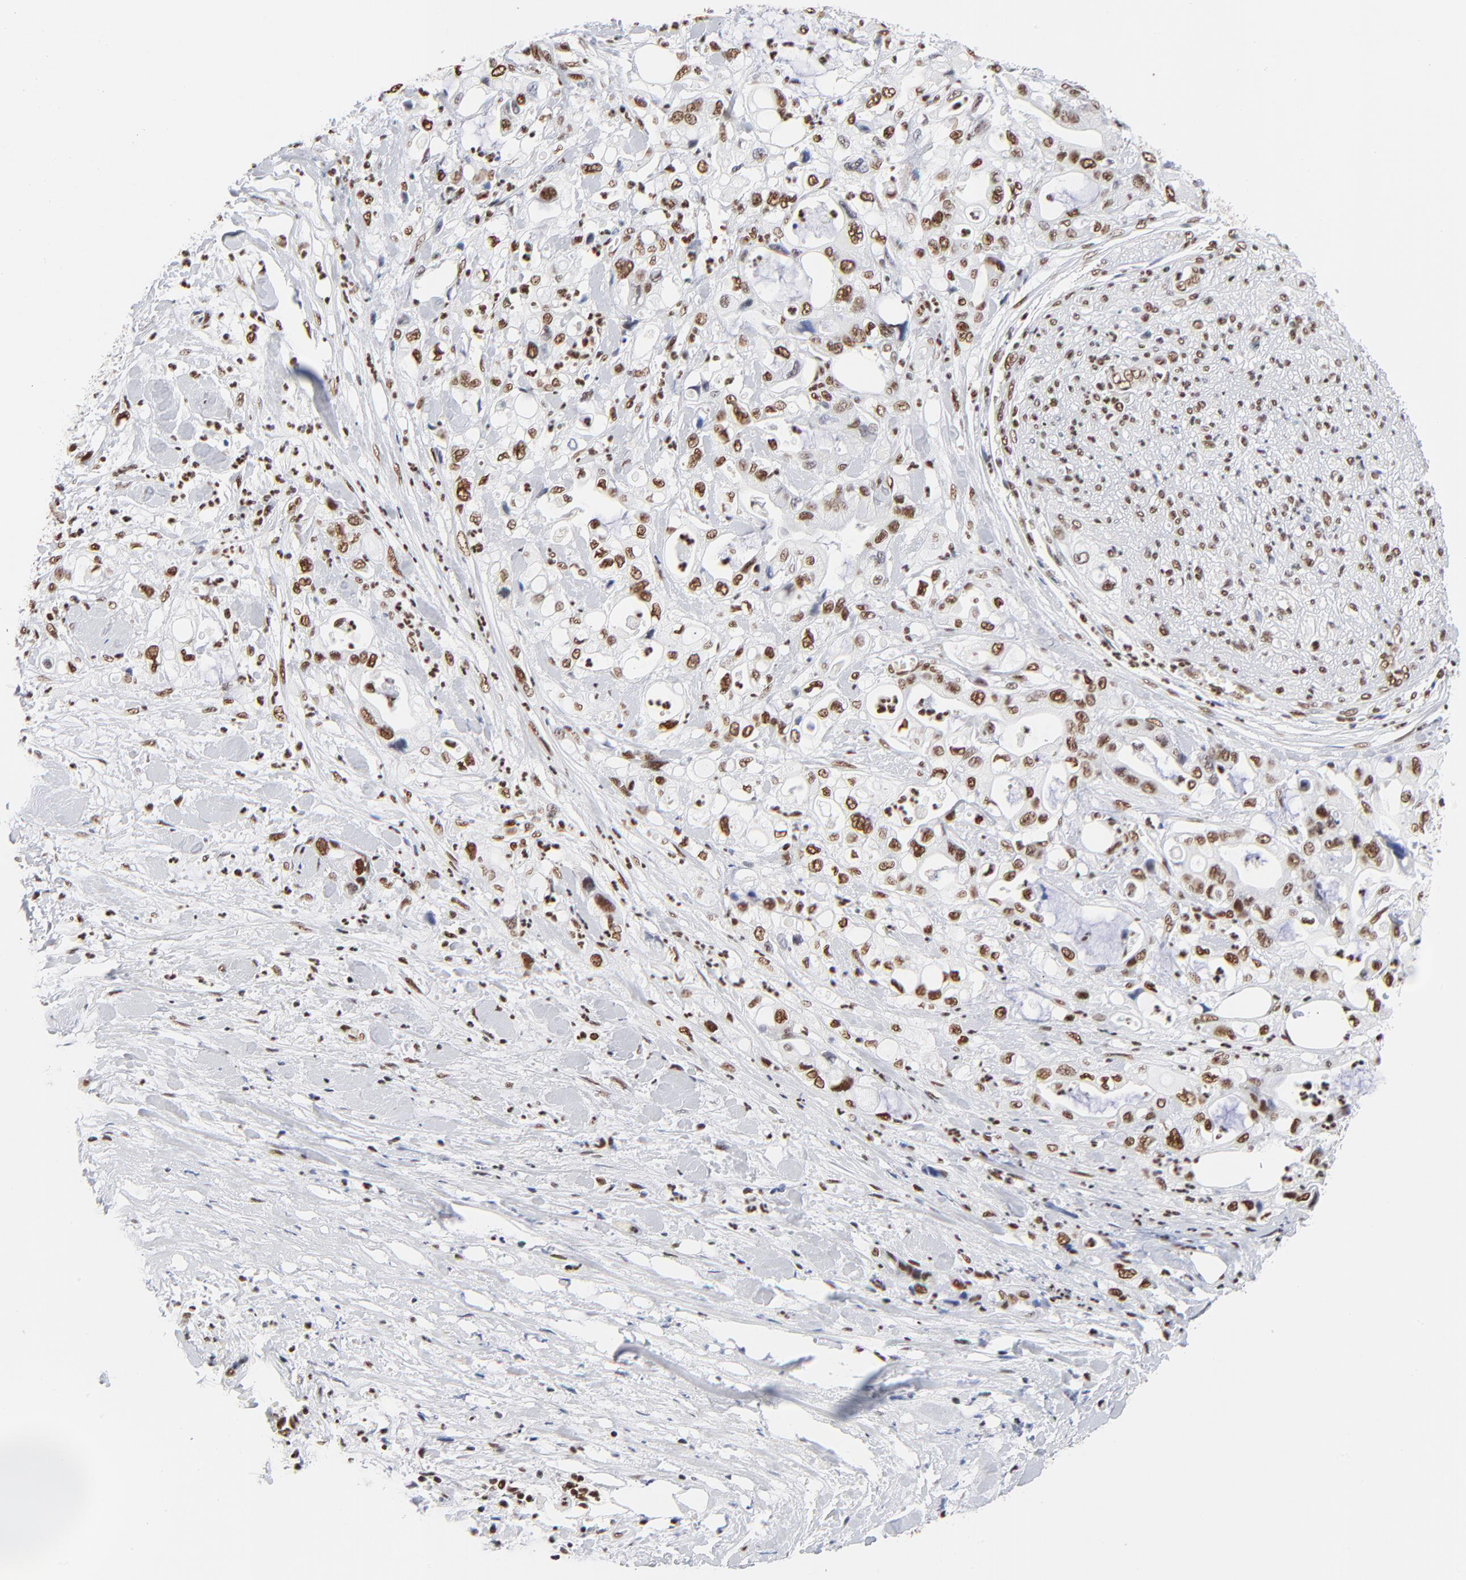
{"staining": {"intensity": "strong", "quantity": ">75%", "location": "nuclear"}, "tissue": "pancreatic cancer", "cell_type": "Tumor cells", "image_type": "cancer", "snomed": [{"axis": "morphology", "description": "Adenocarcinoma, NOS"}, {"axis": "topography", "description": "Pancreas"}], "caption": "The micrograph displays immunohistochemical staining of pancreatic cancer. There is strong nuclear expression is present in approximately >75% of tumor cells. The staining is performed using DAB brown chromogen to label protein expression. The nuclei are counter-stained blue using hematoxylin.", "gene": "CREB1", "patient": {"sex": "male", "age": 70}}